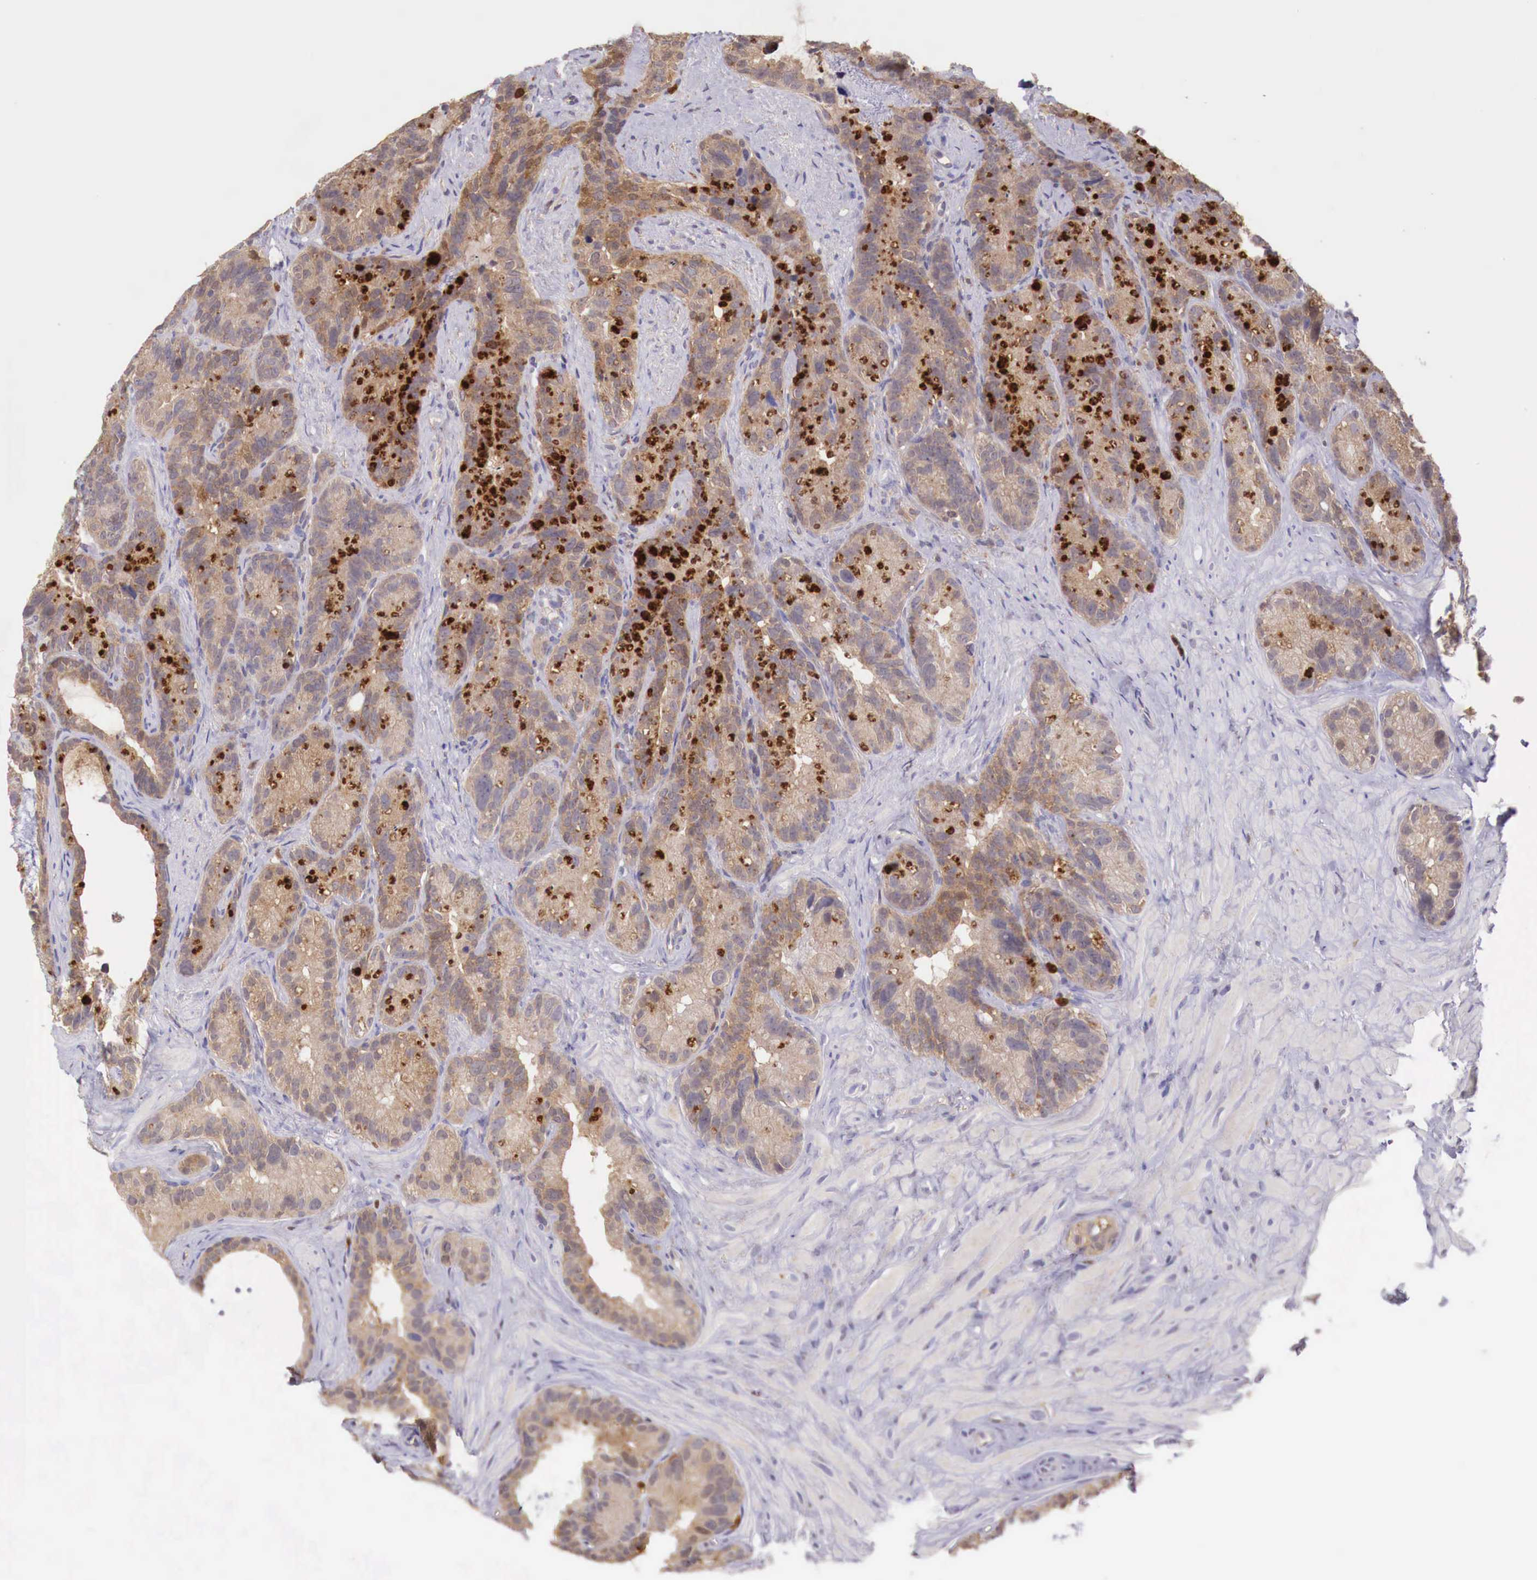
{"staining": {"intensity": "strong", "quantity": ">75%", "location": "cytoplasmic/membranous"}, "tissue": "seminal vesicle", "cell_type": "Glandular cells", "image_type": "normal", "snomed": [{"axis": "morphology", "description": "Normal tissue, NOS"}, {"axis": "topography", "description": "Seminal veicle"}], "caption": "Protein positivity by immunohistochemistry (IHC) shows strong cytoplasmic/membranous positivity in about >75% of glandular cells in benign seminal vesicle. The staining is performed using DAB brown chromogen to label protein expression. The nuclei are counter-stained blue using hematoxylin.", "gene": "GAB2", "patient": {"sex": "male", "age": 63}}